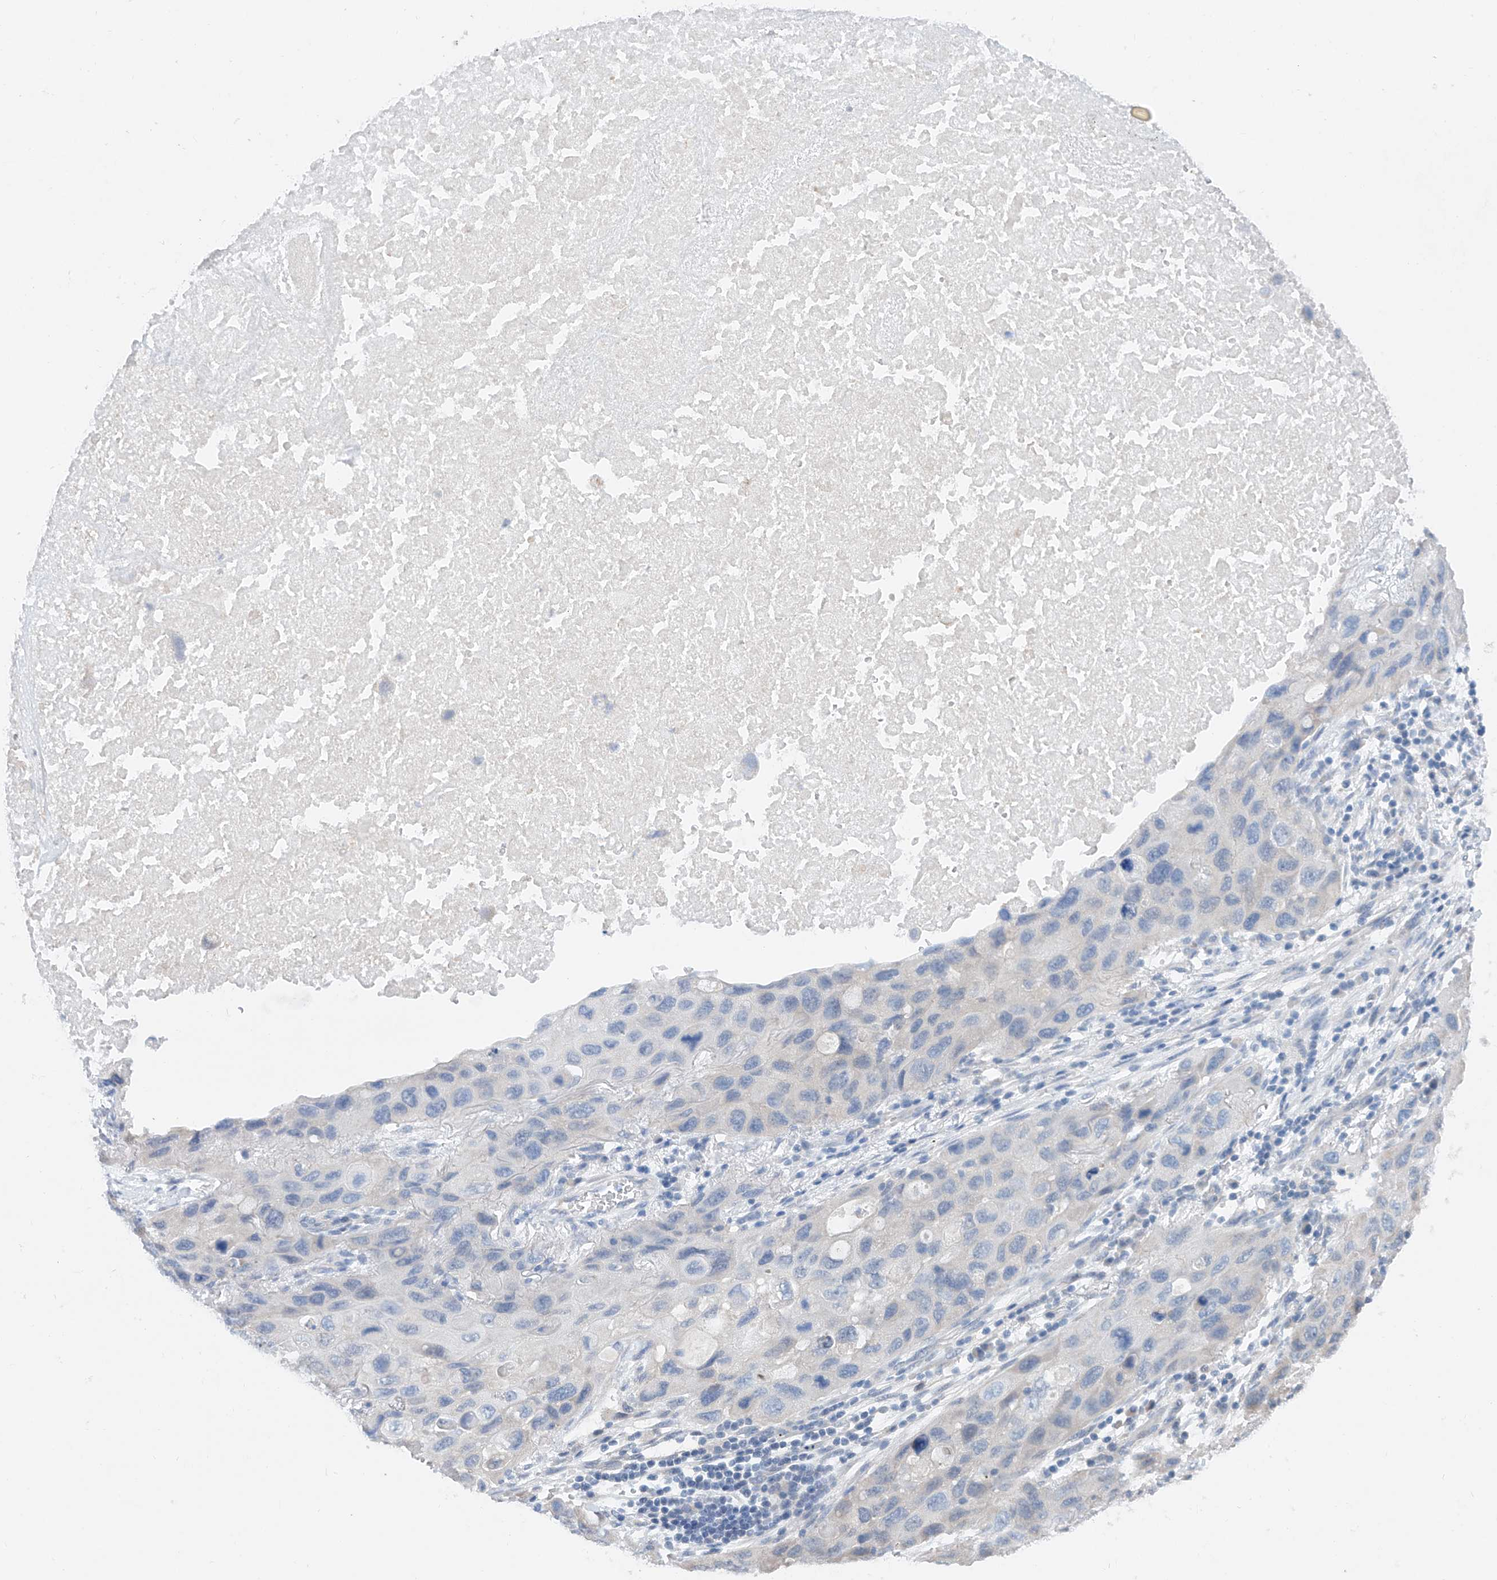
{"staining": {"intensity": "negative", "quantity": "none", "location": "none"}, "tissue": "lung cancer", "cell_type": "Tumor cells", "image_type": "cancer", "snomed": [{"axis": "morphology", "description": "Squamous cell carcinoma, NOS"}, {"axis": "topography", "description": "Lung"}], "caption": "A high-resolution photomicrograph shows IHC staining of lung cancer, which displays no significant staining in tumor cells.", "gene": "FUCA2", "patient": {"sex": "female", "age": 73}}